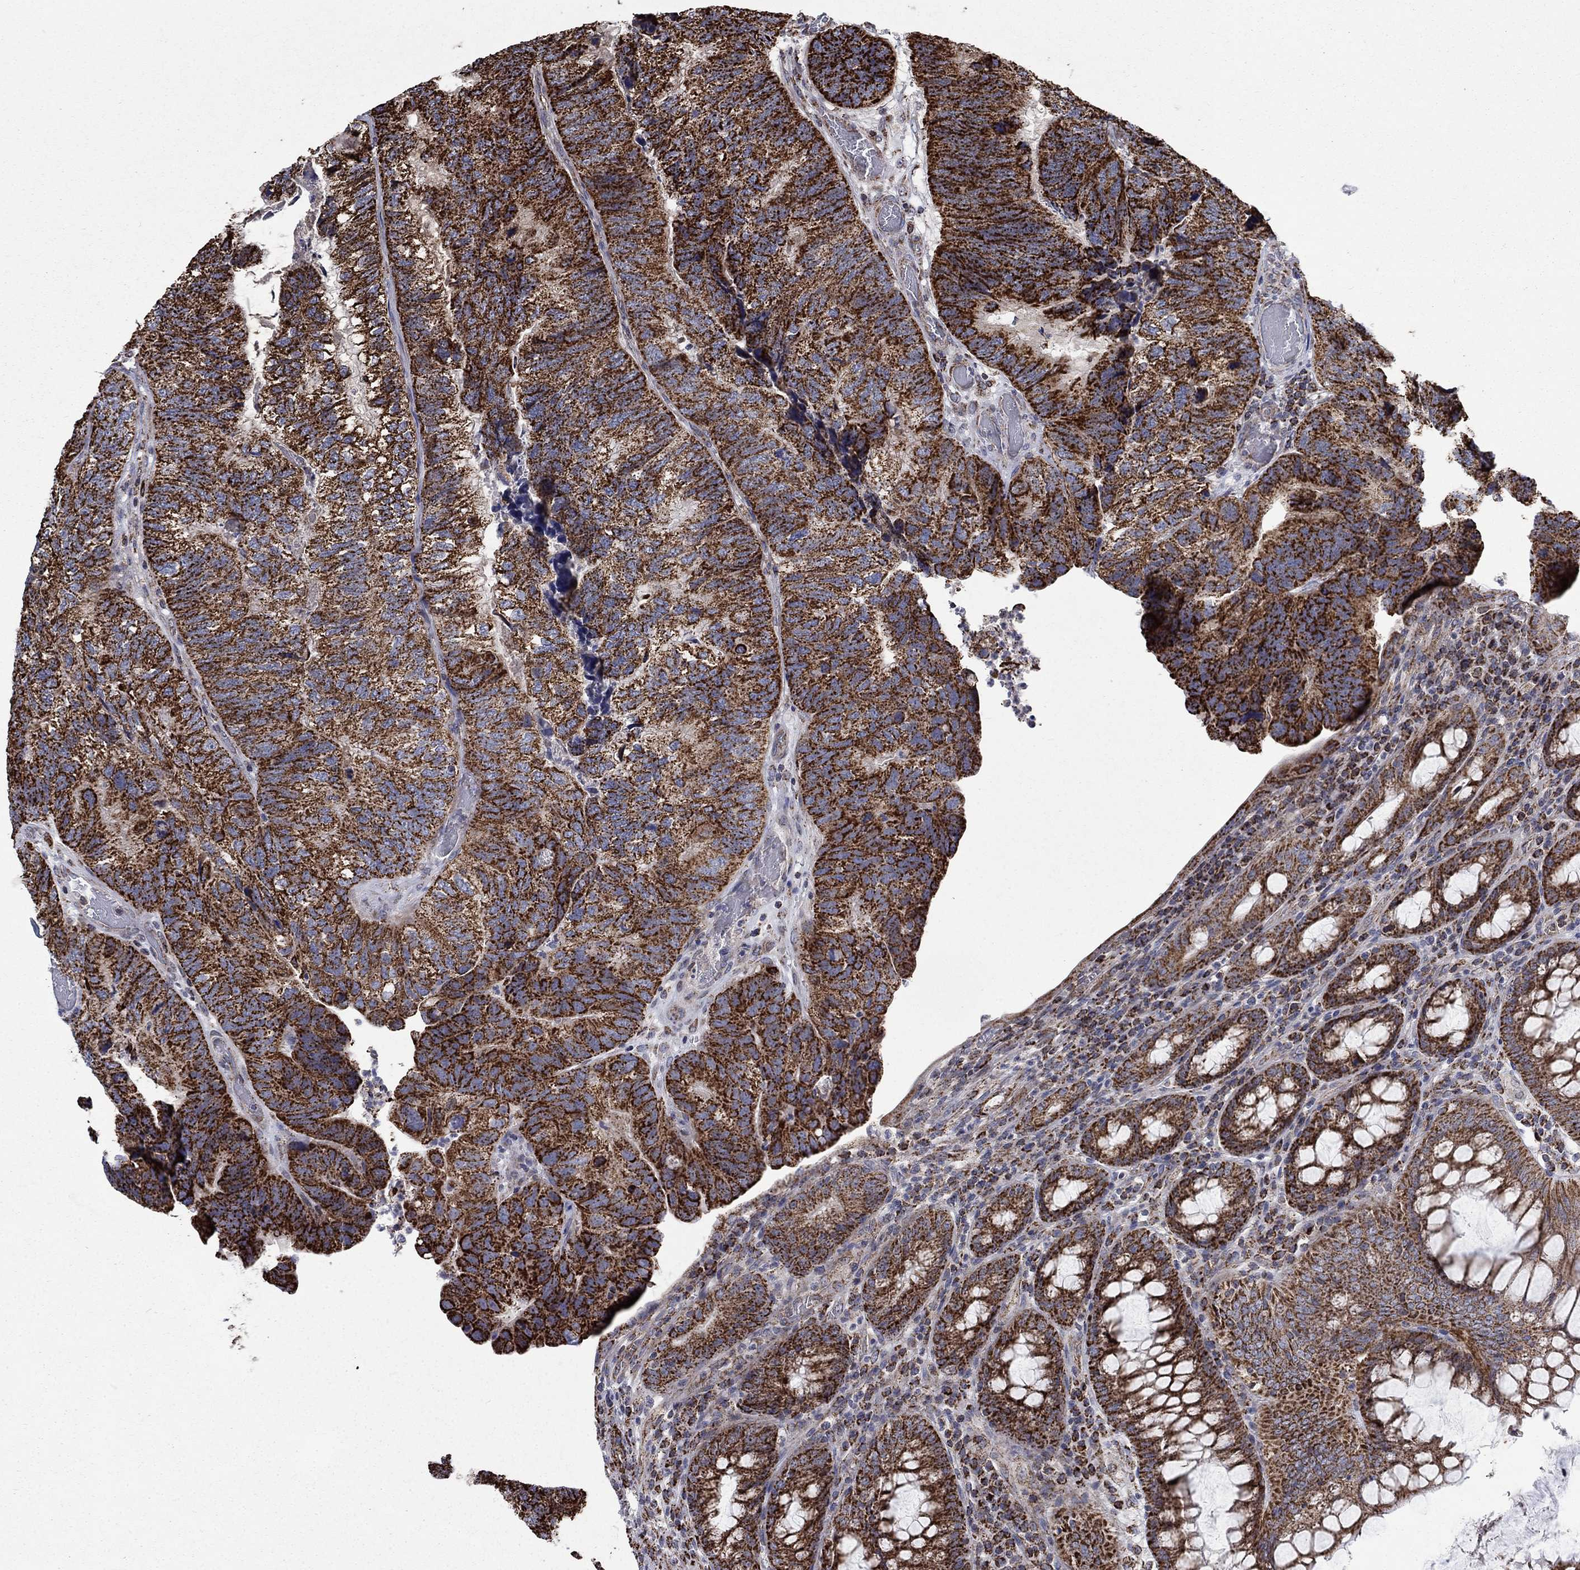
{"staining": {"intensity": "strong", "quantity": ">75%", "location": "cytoplasmic/membranous"}, "tissue": "colorectal cancer", "cell_type": "Tumor cells", "image_type": "cancer", "snomed": [{"axis": "morphology", "description": "Adenocarcinoma, NOS"}, {"axis": "topography", "description": "Colon"}], "caption": "Protein expression analysis of colorectal cancer (adenocarcinoma) displays strong cytoplasmic/membranous expression in approximately >75% of tumor cells. The protein is shown in brown color, while the nuclei are stained blue.", "gene": "MOAP1", "patient": {"sex": "female", "age": 67}}